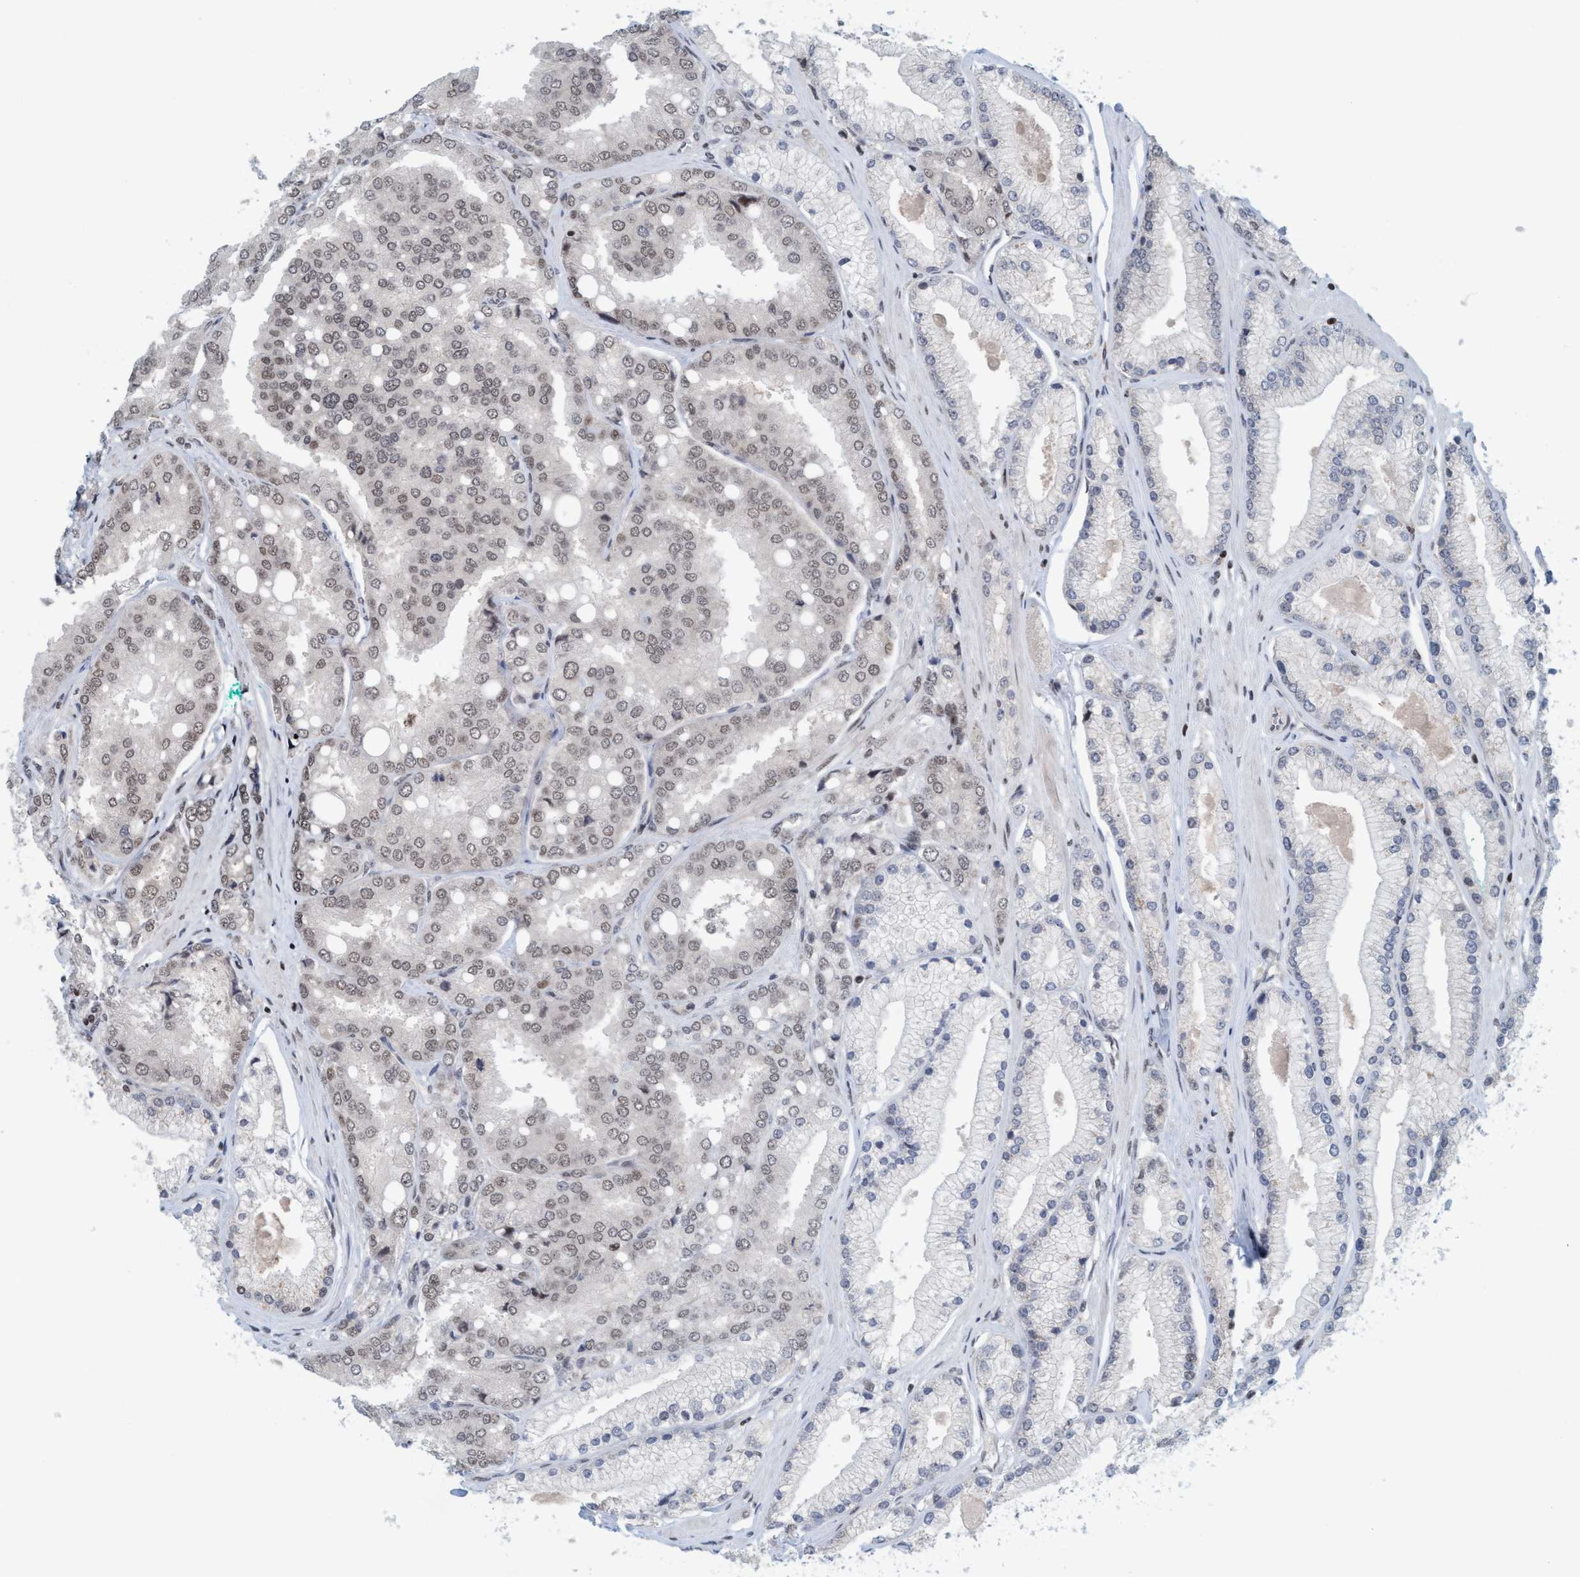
{"staining": {"intensity": "moderate", "quantity": "<25%", "location": "nuclear"}, "tissue": "prostate cancer", "cell_type": "Tumor cells", "image_type": "cancer", "snomed": [{"axis": "morphology", "description": "Adenocarcinoma, High grade"}, {"axis": "topography", "description": "Prostate"}], "caption": "Prostate cancer (high-grade adenocarcinoma) tissue reveals moderate nuclear positivity in approximately <25% of tumor cells Nuclei are stained in blue.", "gene": "SMCR8", "patient": {"sex": "male", "age": 50}}